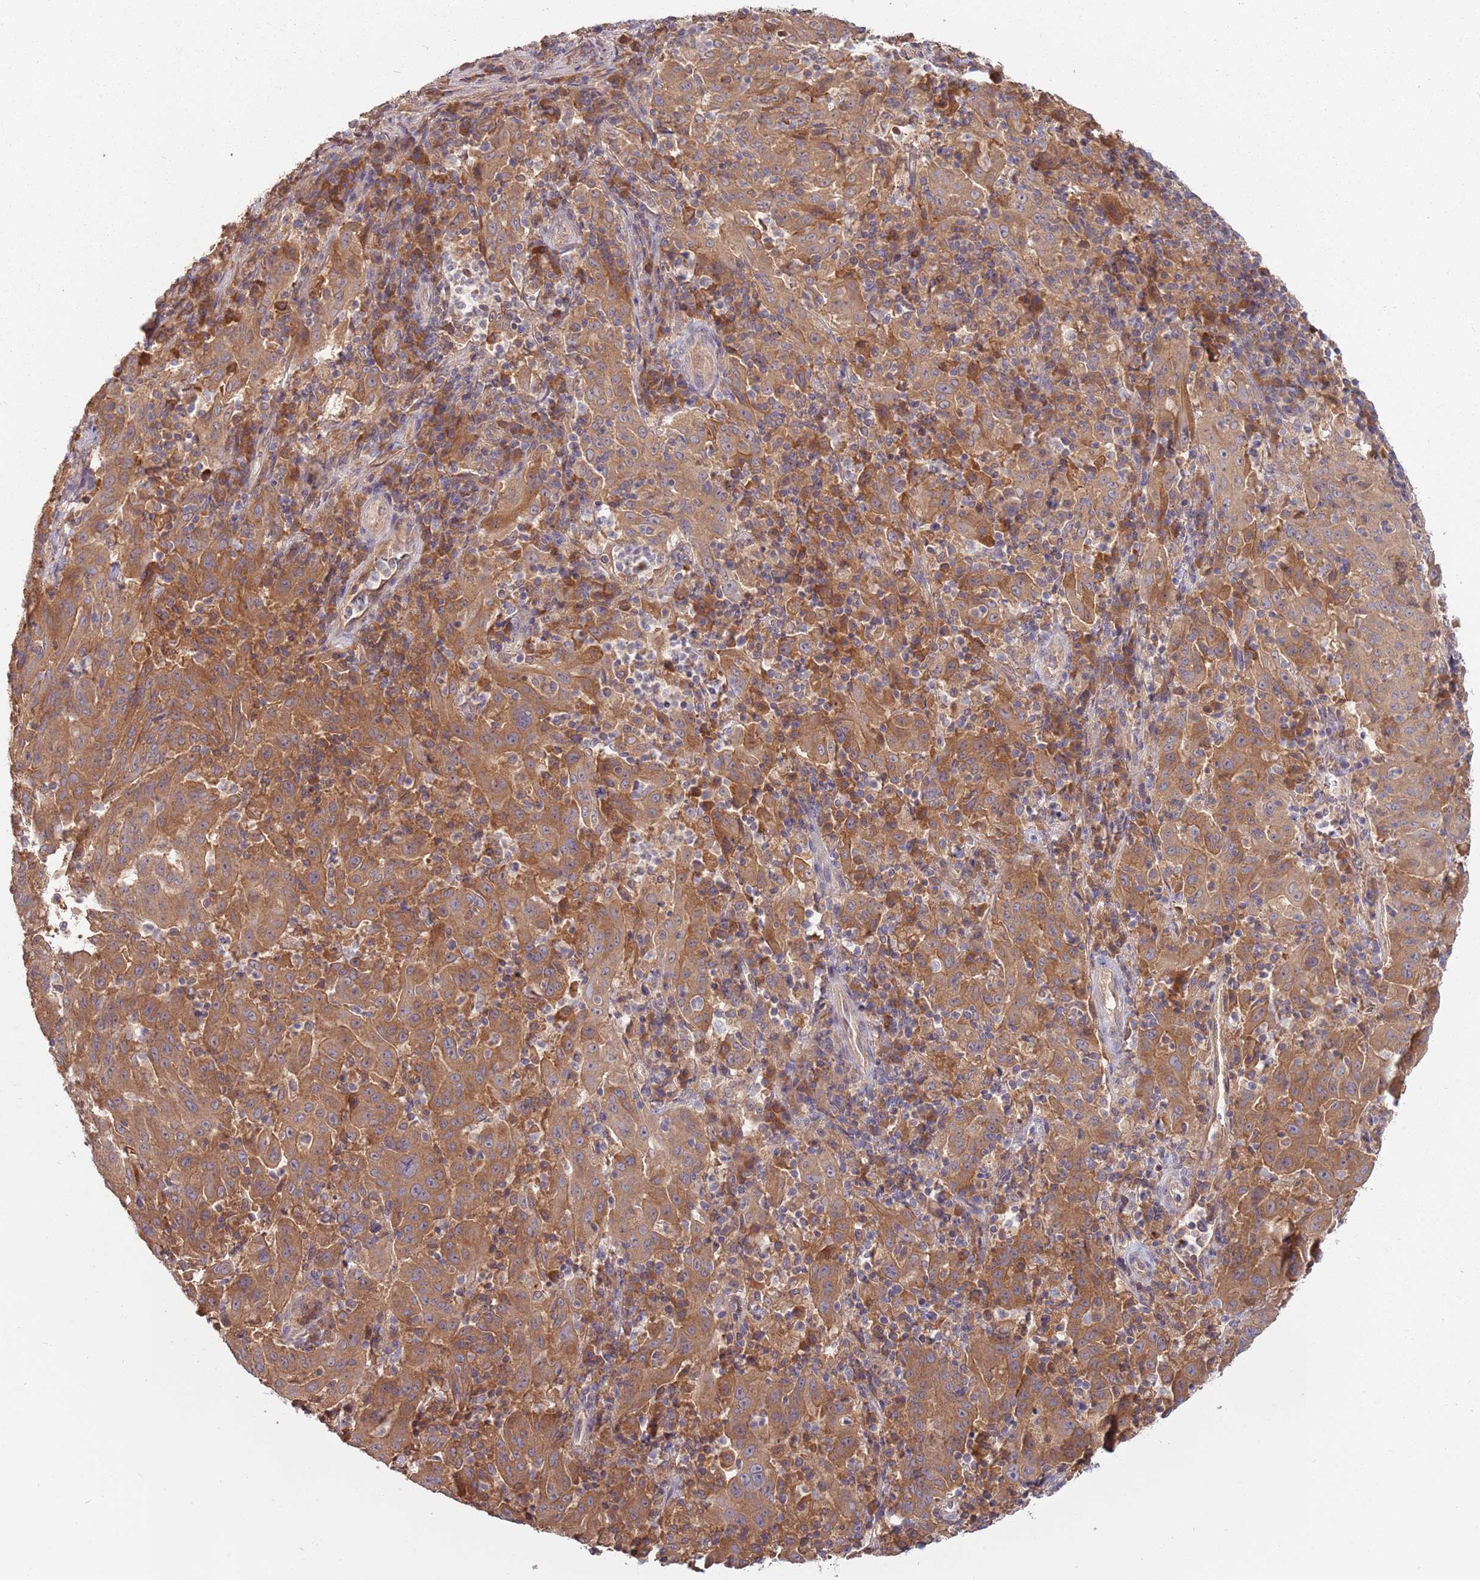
{"staining": {"intensity": "moderate", "quantity": ">75%", "location": "cytoplasmic/membranous"}, "tissue": "pancreatic cancer", "cell_type": "Tumor cells", "image_type": "cancer", "snomed": [{"axis": "morphology", "description": "Adenocarcinoma, NOS"}, {"axis": "topography", "description": "Pancreas"}], "caption": "Immunohistochemical staining of human pancreatic adenocarcinoma exhibits medium levels of moderate cytoplasmic/membranous protein expression in about >75% of tumor cells. (DAB IHC, brown staining for protein, blue staining for nuclei).", "gene": "USP32", "patient": {"sex": "male", "age": 63}}